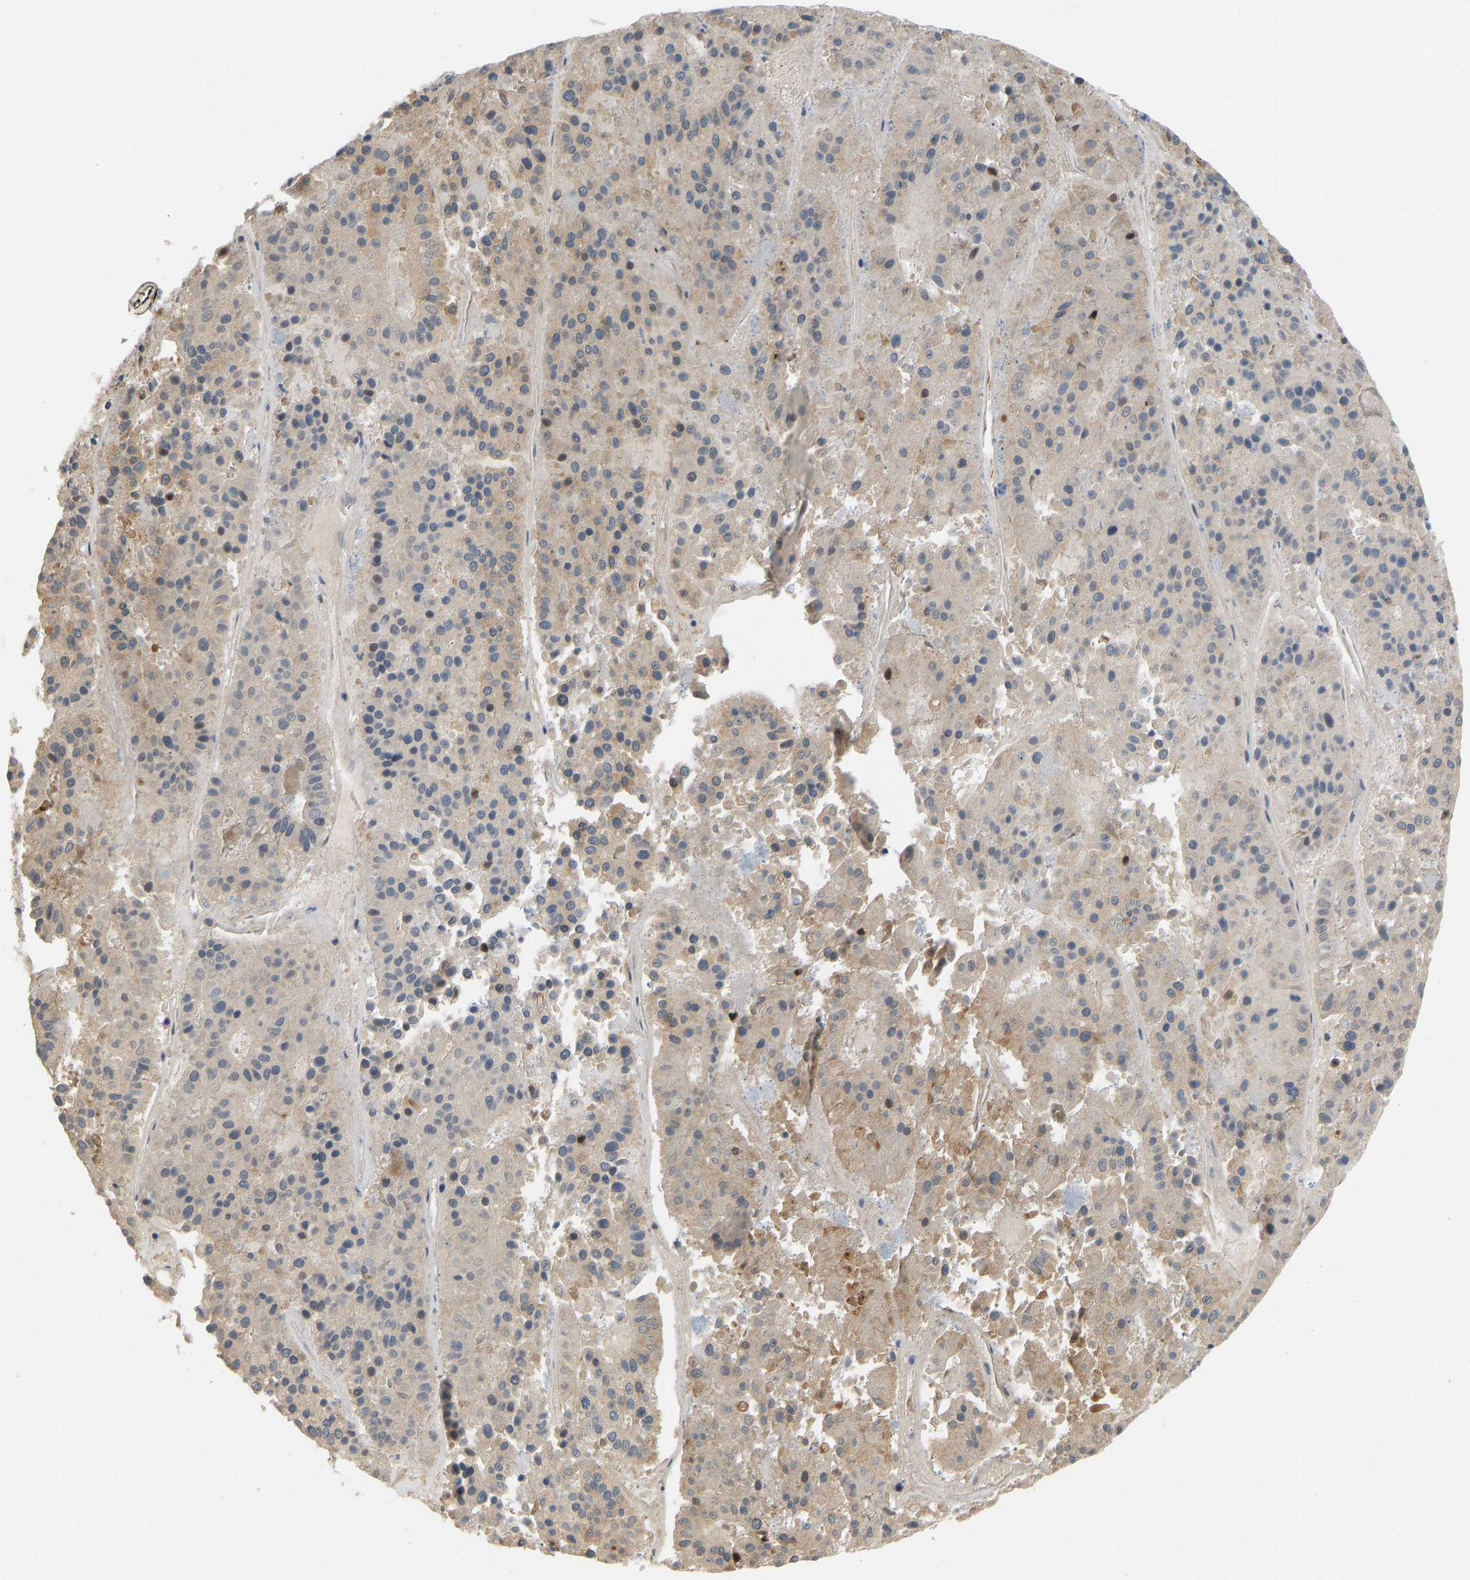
{"staining": {"intensity": "weak", "quantity": "25%-75%", "location": "cytoplasmic/membranous"}, "tissue": "pancreatic cancer", "cell_type": "Tumor cells", "image_type": "cancer", "snomed": [{"axis": "morphology", "description": "Adenocarcinoma, NOS"}, {"axis": "topography", "description": "Pancreas"}], "caption": "Weak cytoplasmic/membranous expression for a protein is appreciated in about 25%-75% of tumor cells of pancreatic cancer (adenocarcinoma) using IHC.", "gene": "BAG1", "patient": {"sex": "male", "age": 50}}